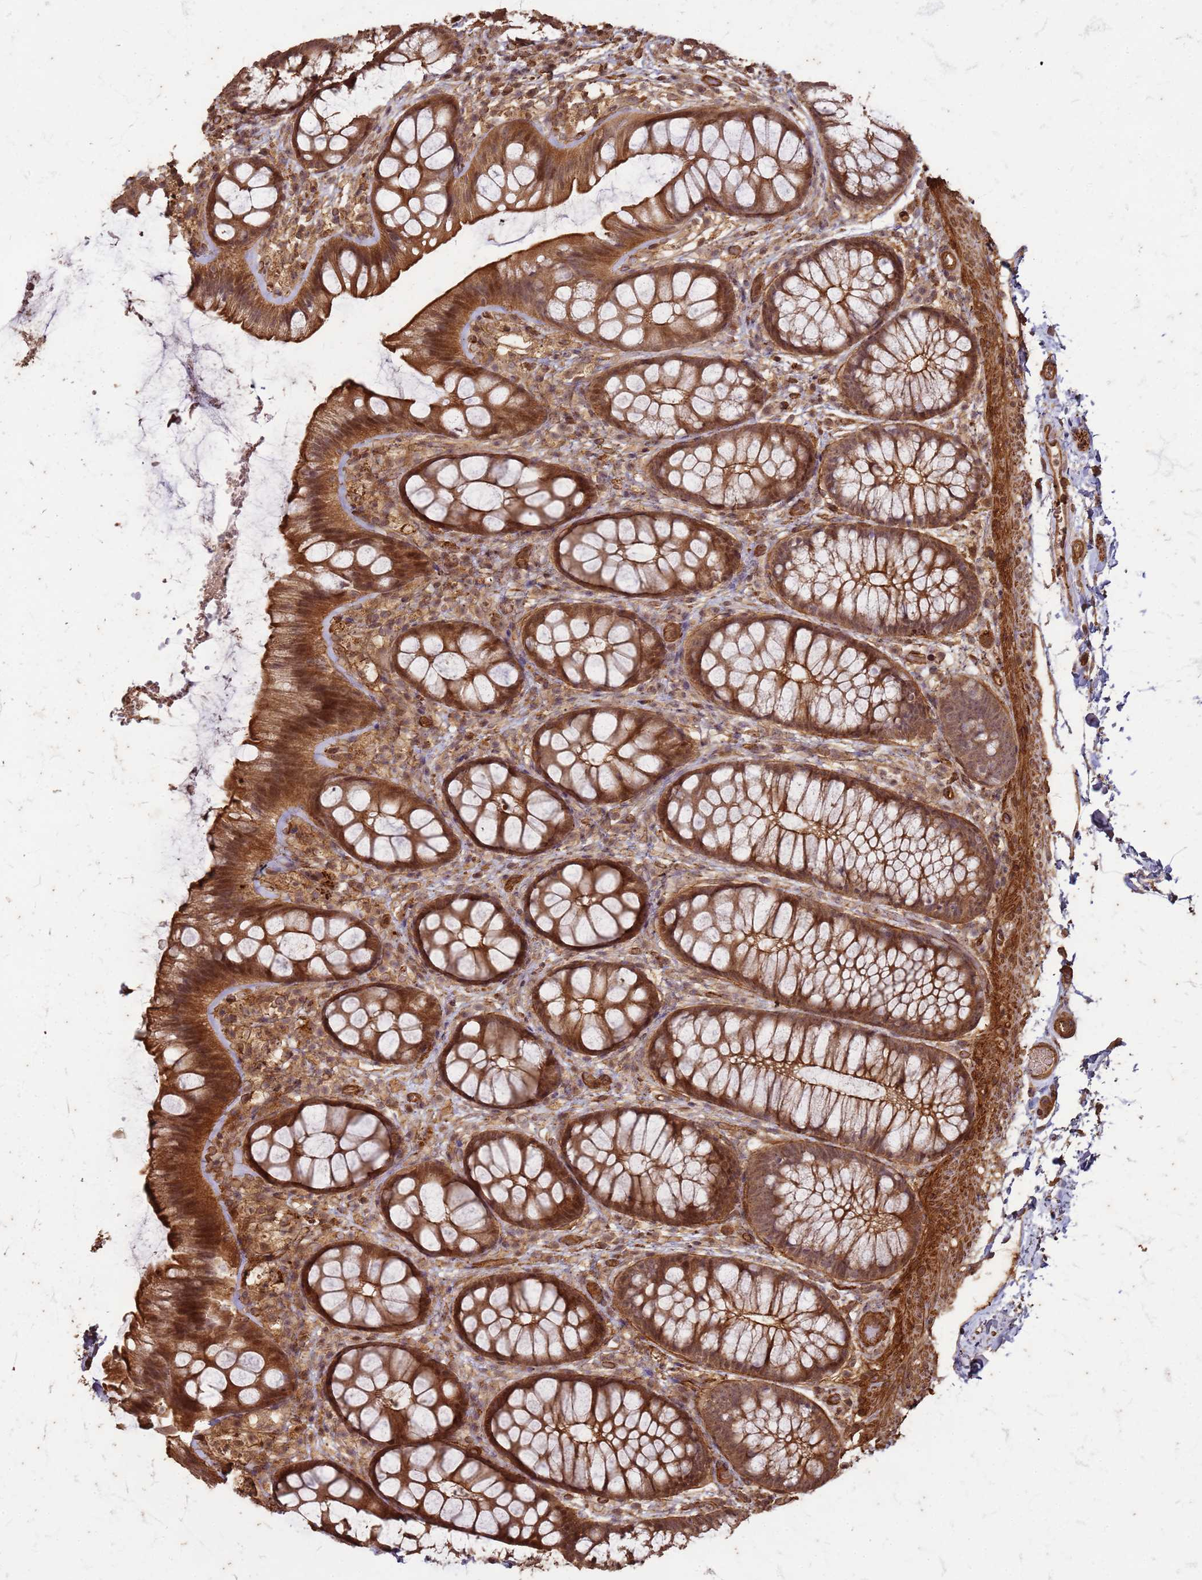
{"staining": {"intensity": "moderate", "quantity": ">75%", "location": "cytoplasmic/membranous"}, "tissue": "colon", "cell_type": "Endothelial cells", "image_type": "normal", "snomed": [{"axis": "morphology", "description": "Normal tissue, NOS"}, {"axis": "topography", "description": "Colon"}], "caption": "Moderate cytoplasmic/membranous protein expression is appreciated in about >75% of endothelial cells in colon.", "gene": "KIF26A", "patient": {"sex": "male", "age": 46}}